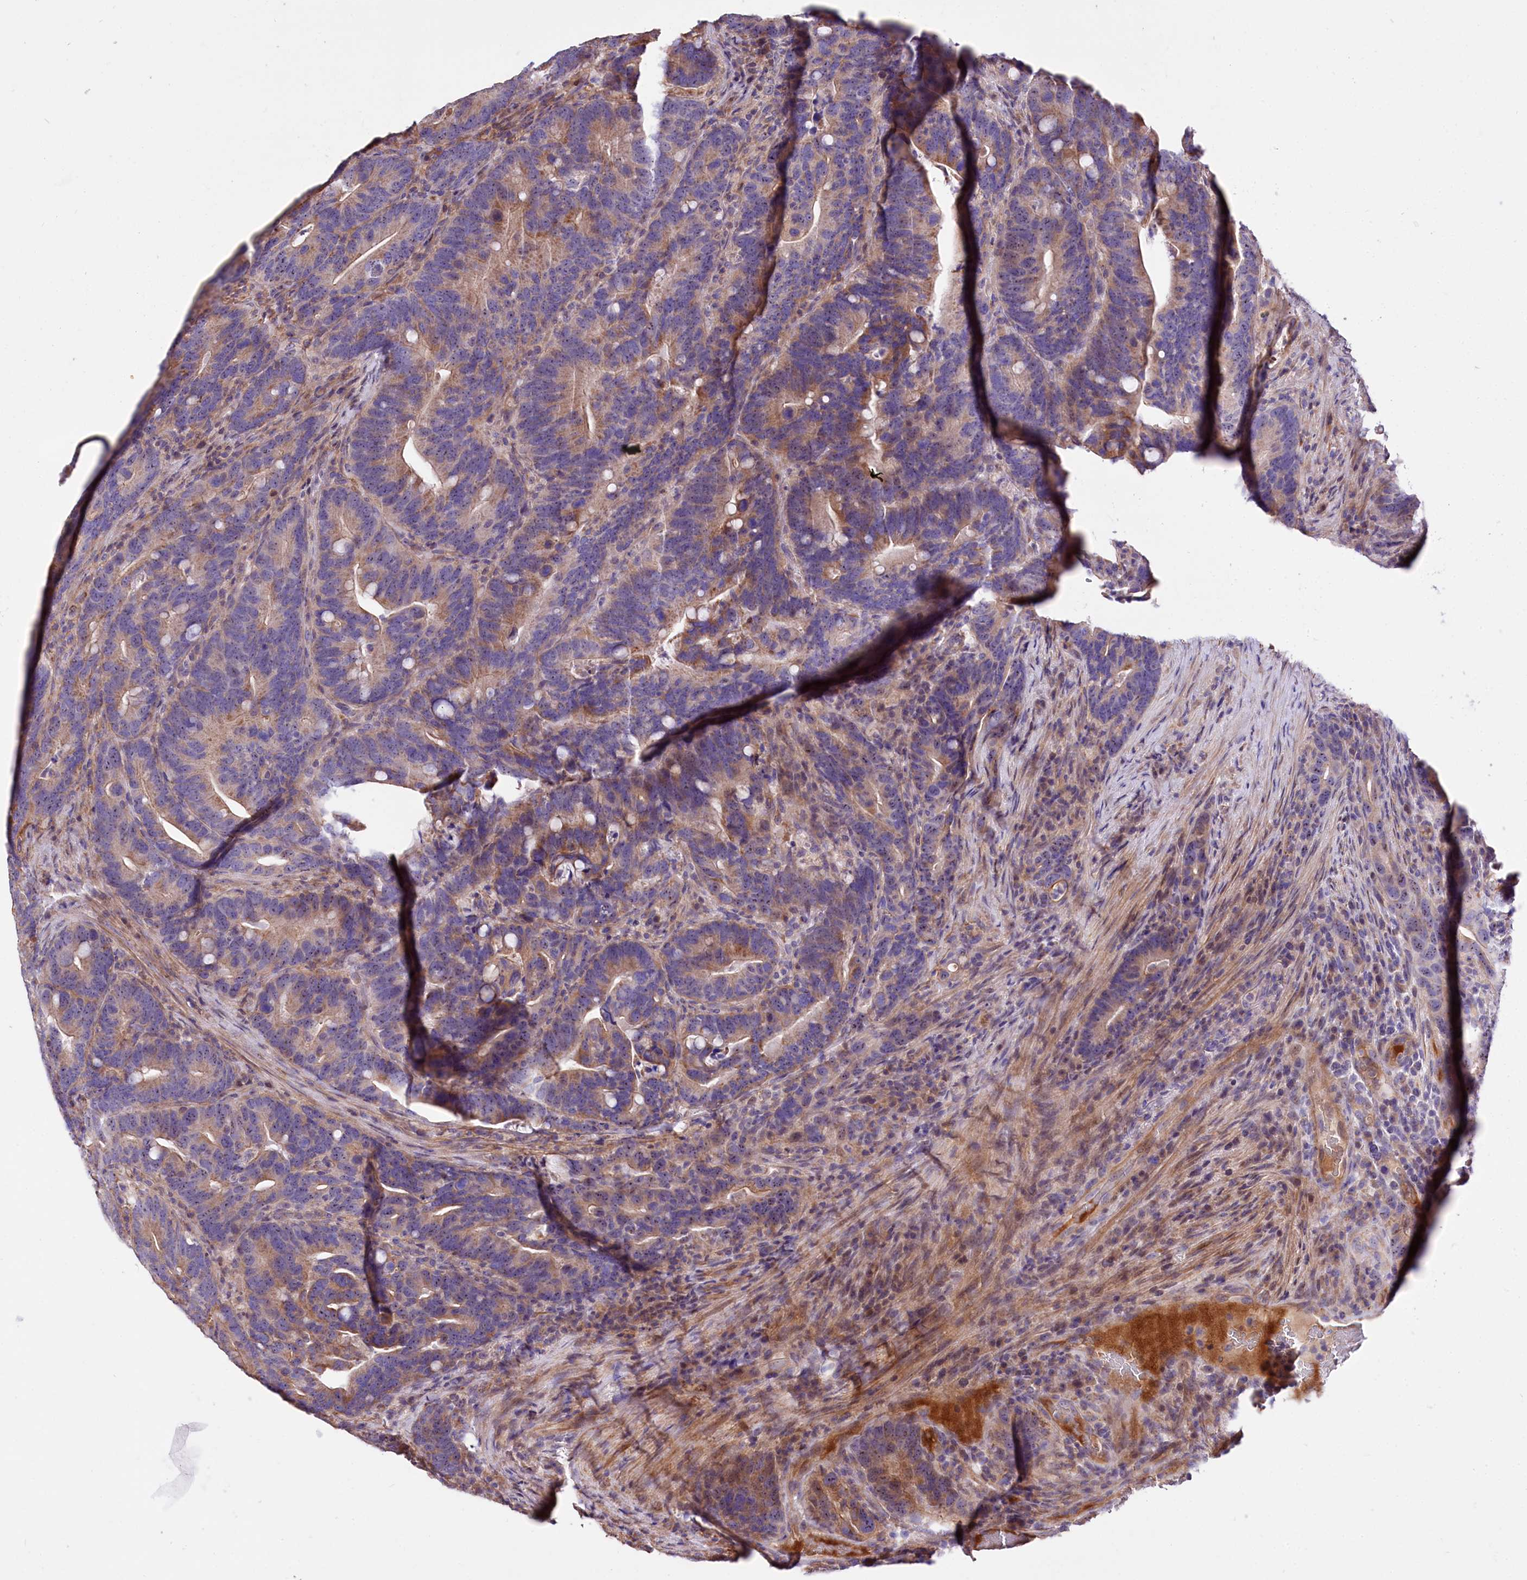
{"staining": {"intensity": "moderate", "quantity": ">75%", "location": "cytoplasmic/membranous,nuclear"}, "tissue": "colorectal cancer", "cell_type": "Tumor cells", "image_type": "cancer", "snomed": [{"axis": "morphology", "description": "Adenocarcinoma, NOS"}, {"axis": "topography", "description": "Colon"}], "caption": "Colorectal cancer (adenocarcinoma) tissue reveals moderate cytoplasmic/membranous and nuclear staining in about >75% of tumor cells The staining was performed using DAB to visualize the protein expression in brown, while the nuclei were stained in blue with hematoxylin (Magnification: 20x).", "gene": "RPUSD3", "patient": {"sex": "female", "age": 66}}